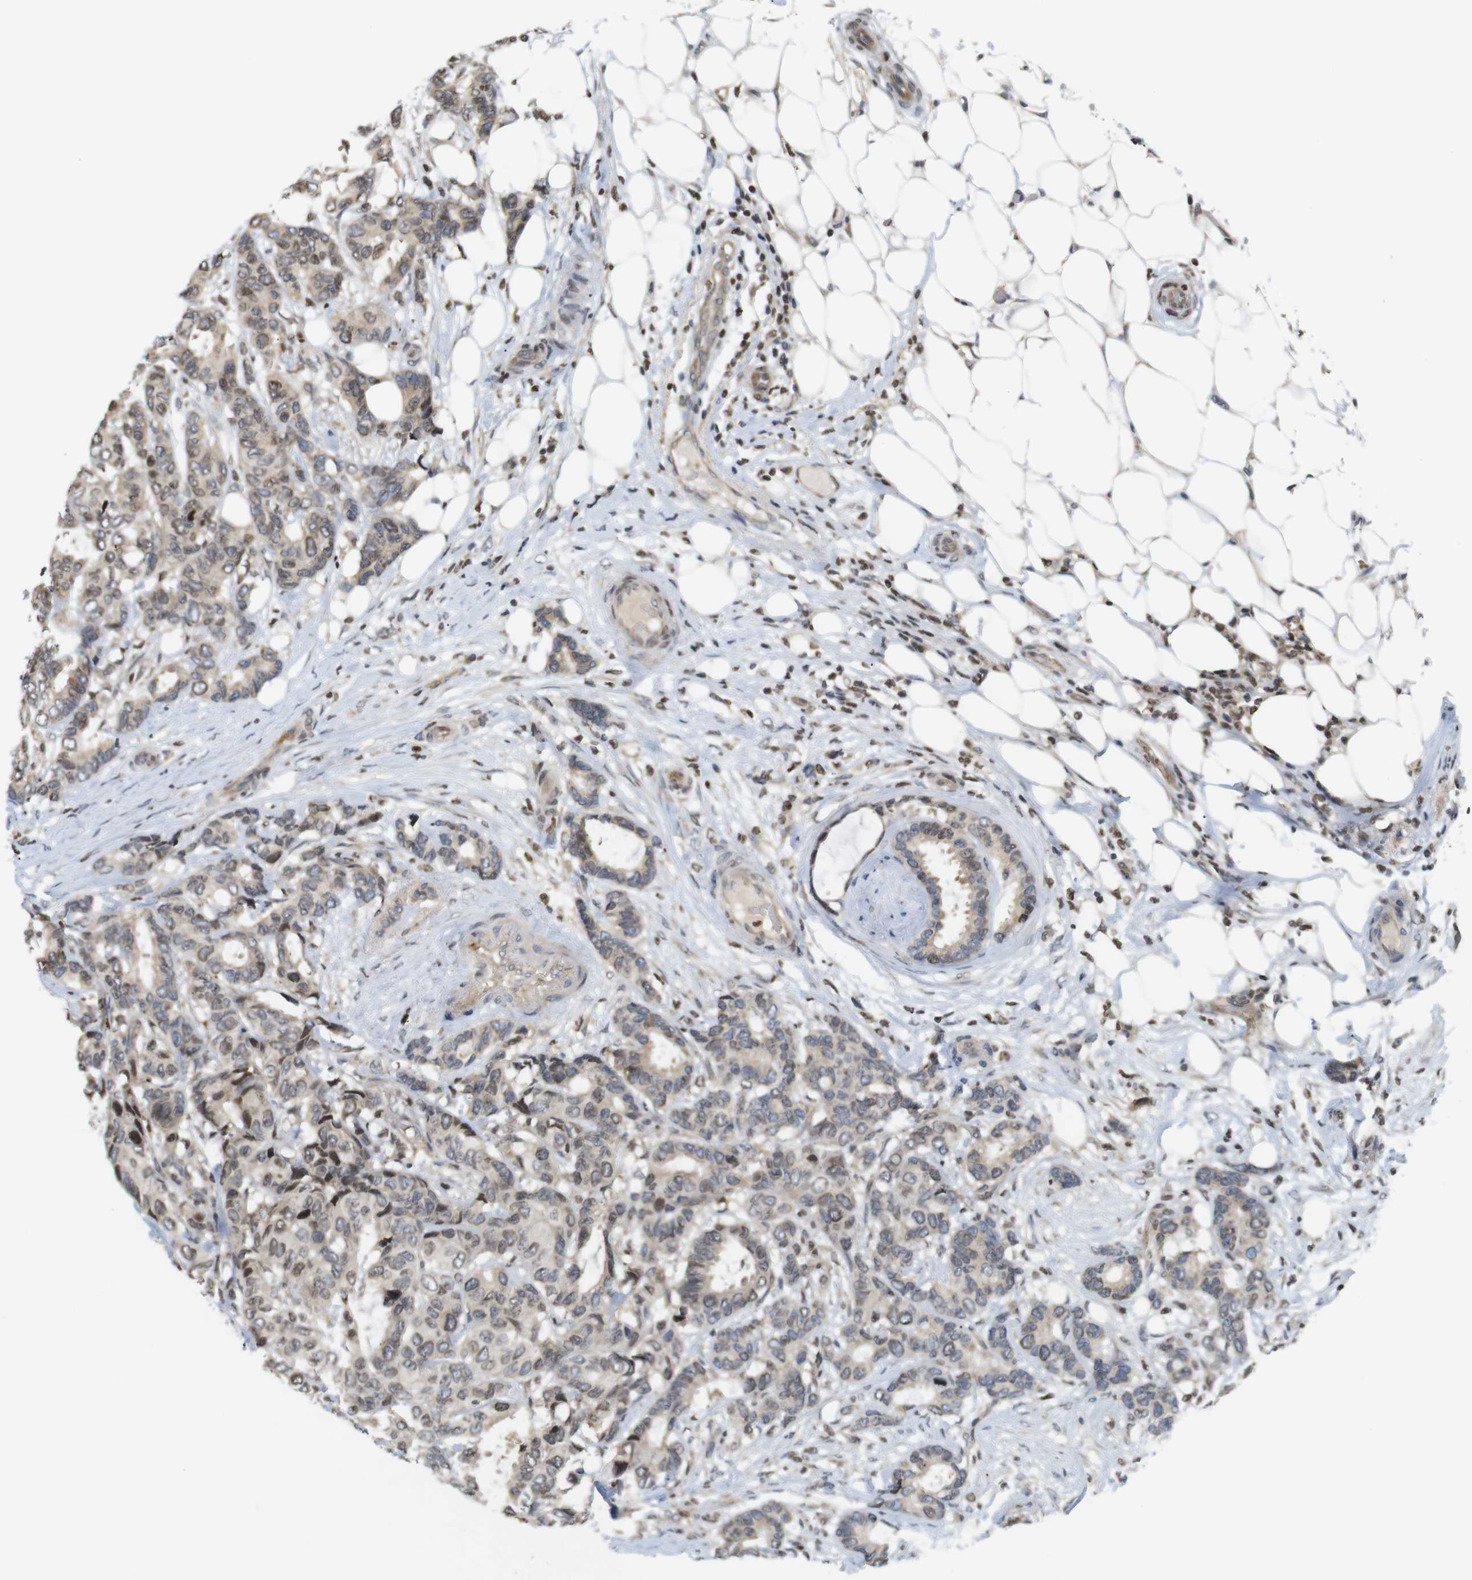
{"staining": {"intensity": "weak", "quantity": ">75%", "location": "cytoplasmic/membranous"}, "tissue": "breast cancer", "cell_type": "Tumor cells", "image_type": "cancer", "snomed": [{"axis": "morphology", "description": "Duct carcinoma"}, {"axis": "topography", "description": "Breast"}], "caption": "IHC of breast infiltrating ductal carcinoma reveals low levels of weak cytoplasmic/membranous positivity in approximately >75% of tumor cells.", "gene": "MBD1", "patient": {"sex": "female", "age": 87}}